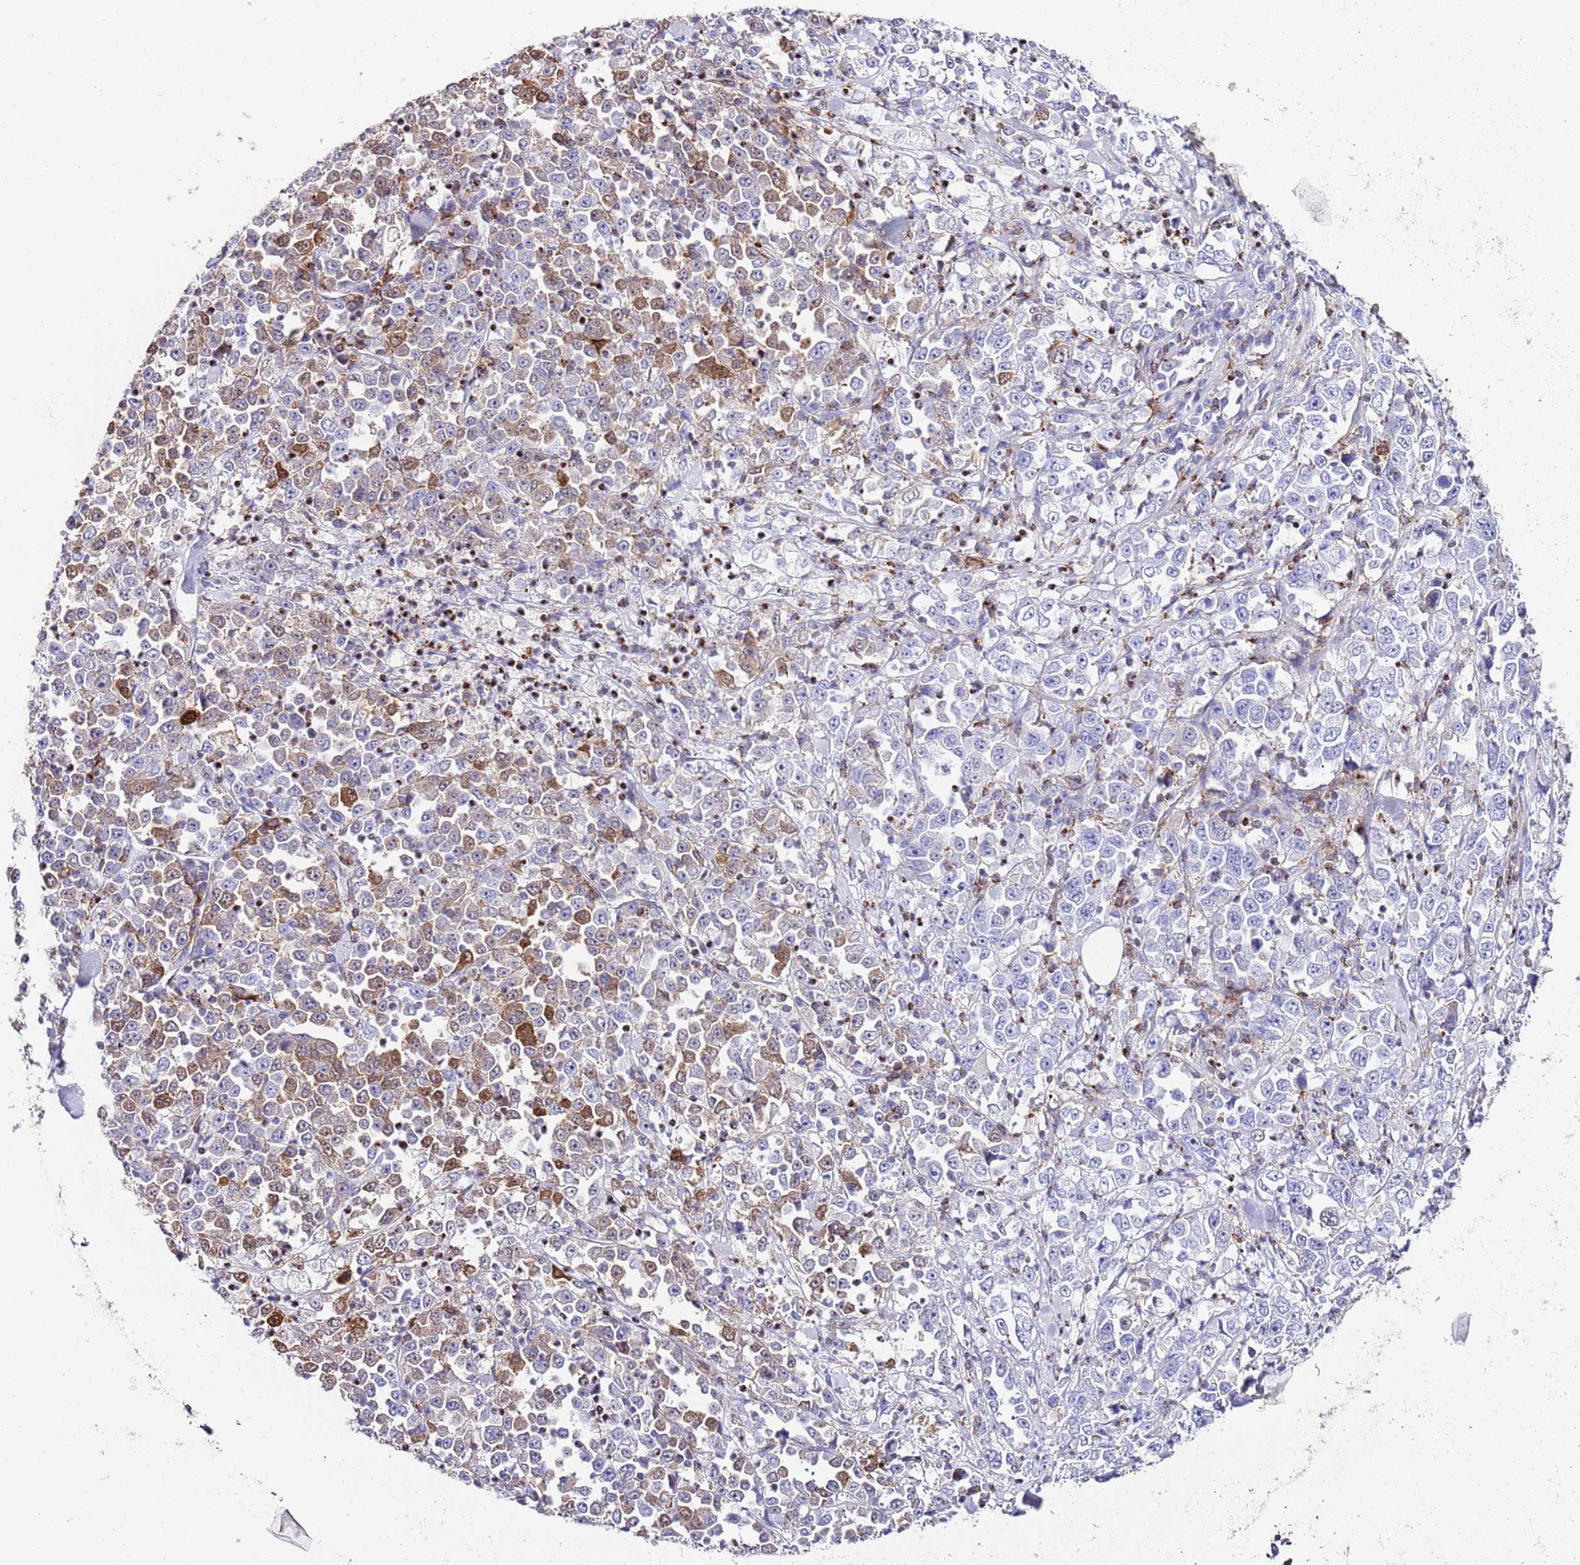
{"staining": {"intensity": "moderate", "quantity": "<25%", "location": "cytoplasmic/membranous,nuclear"}, "tissue": "stomach cancer", "cell_type": "Tumor cells", "image_type": "cancer", "snomed": [{"axis": "morphology", "description": "Normal tissue, NOS"}, {"axis": "morphology", "description": "Adenocarcinoma, NOS"}, {"axis": "topography", "description": "Stomach, upper"}, {"axis": "topography", "description": "Stomach"}], "caption": "About <25% of tumor cells in stomach adenocarcinoma show moderate cytoplasmic/membranous and nuclear protein staining as visualized by brown immunohistochemical staining.", "gene": "ALDH3A1", "patient": {"sex": "male", "age": 59}}